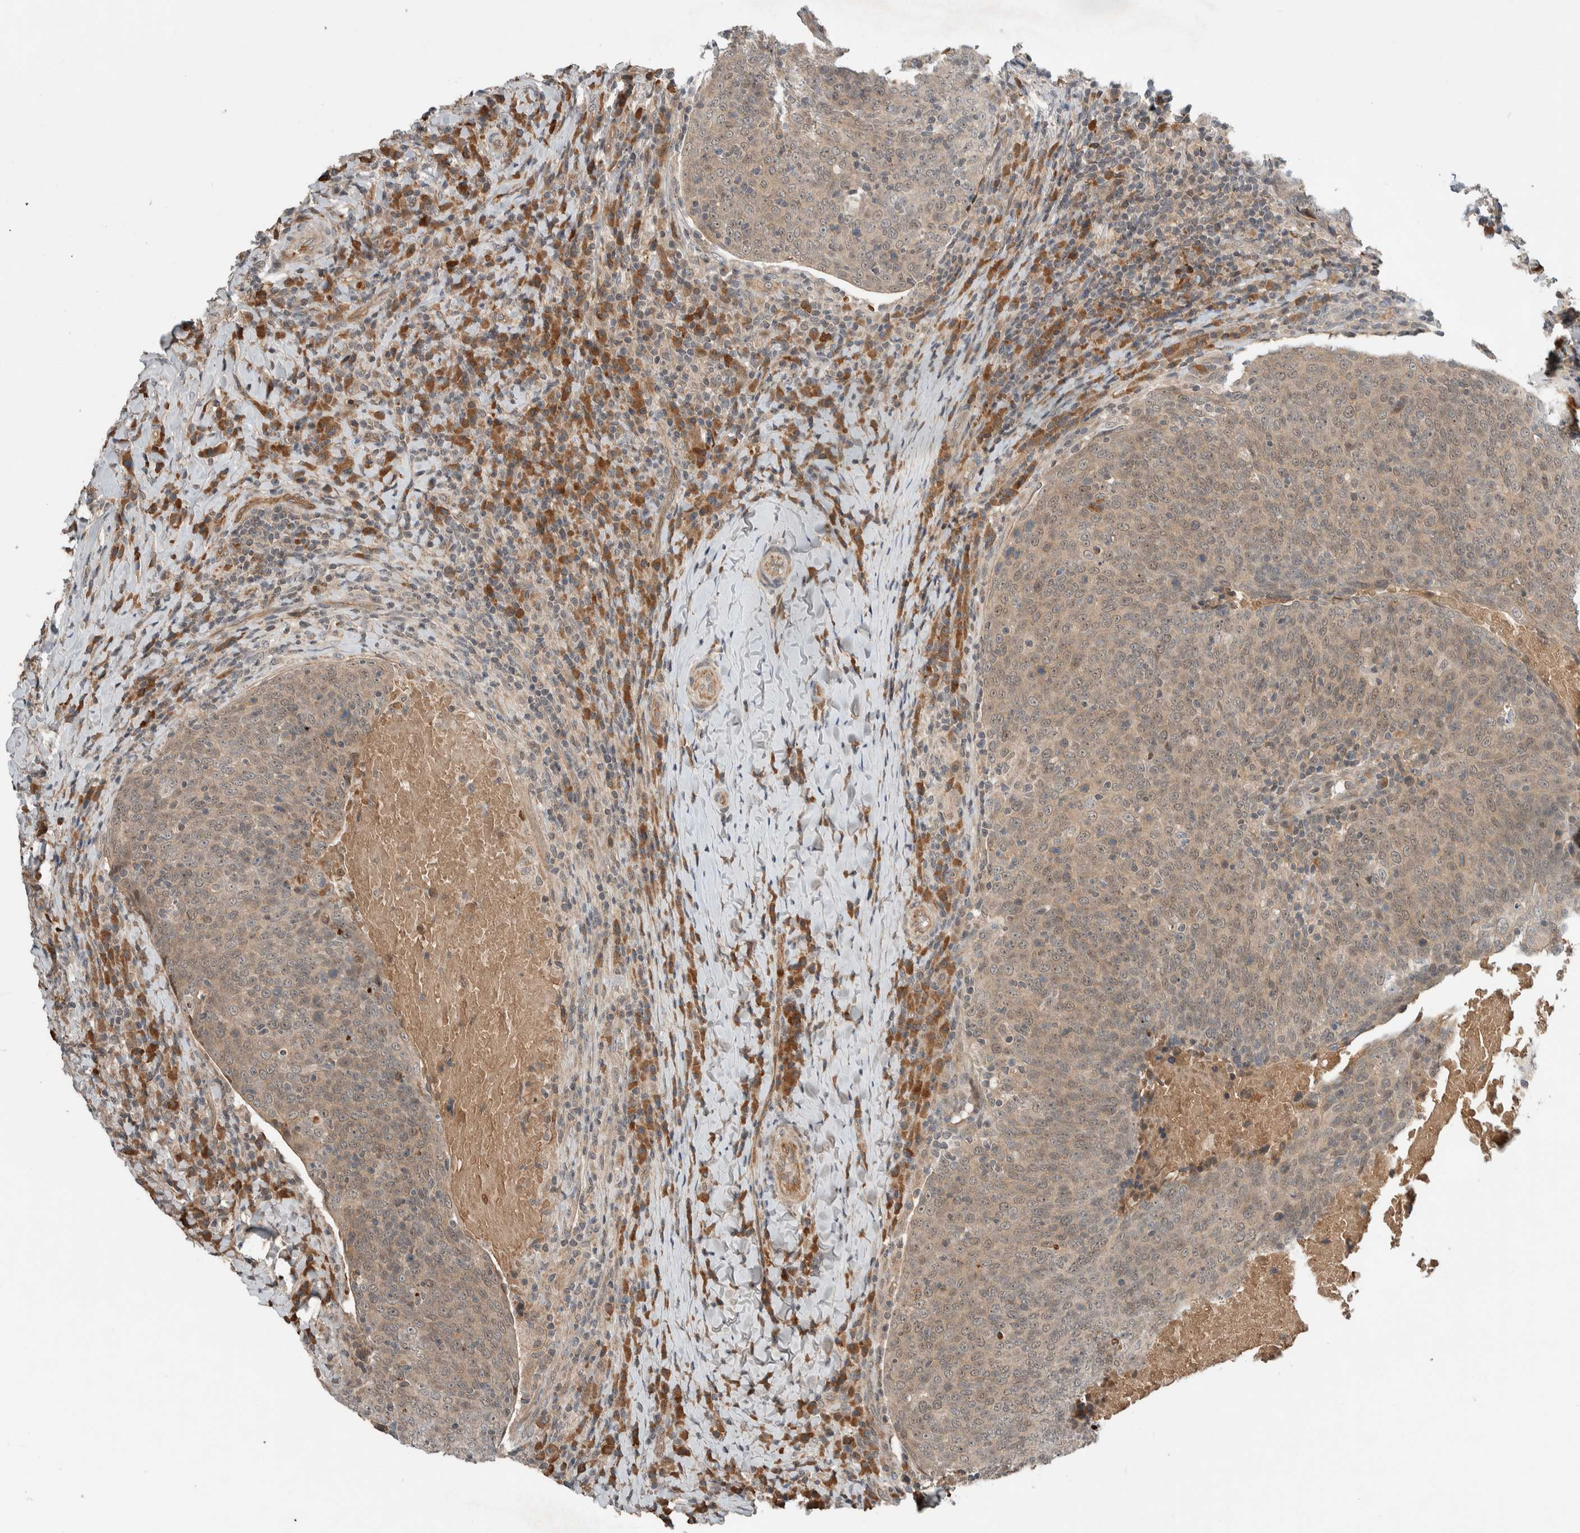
{"staining": {"intensity": "weak", "quantity": ">75%", "location": "cytoplasmic/membranous"}, "tissue": "head and neck cancer", "cell_type": "Tumor cells", "image_type": "cancer", "snomed": [{"axis": "morphology", "description": "Squamous cell carcinoma, NOS"}, {"axis": "morphology", "description": "Squamous cell carcinoma, metastatic, NOS"}, {"axis": "topography", "description": "Lymph node"}, {"axis": "topography", "description": "Head-Neck"}], "caption": "Head and neck metastatic squamous cell carcinoma stained with immunohistochemistry (IHC) displays weak cytoplasmic/membranous positivity in approximately >75% of tumor cells.", "gene": "ARMC7", "patient": {"sex": "male", "age": 62}}